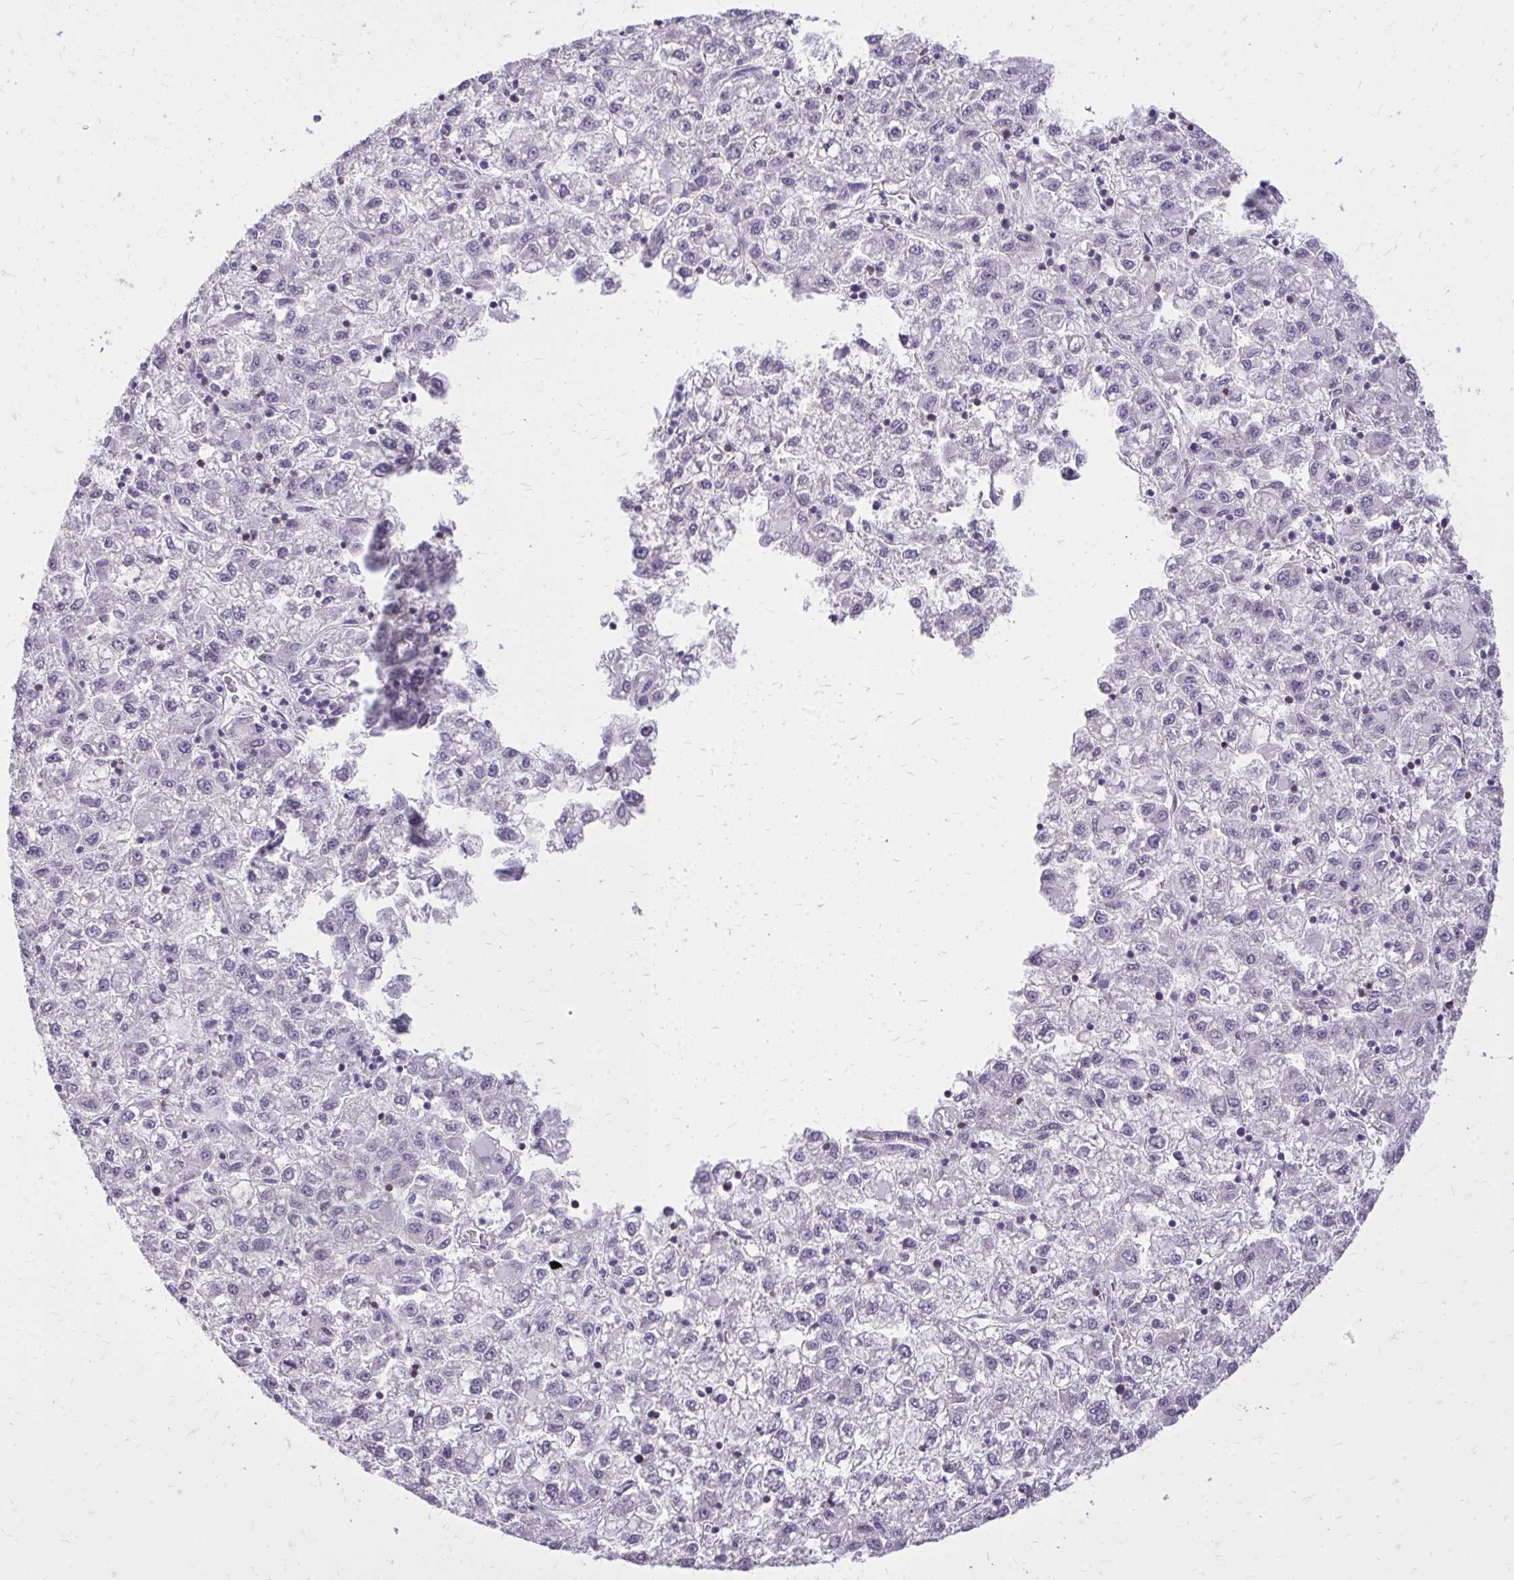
{"staining": {"intensity": "negative", "quantity": "none", "location": "none"}, "tissue": "liver cancer", "cell_type": "Tumor cells", "image_type": "cancer", "snomed": [{"axis": "morphology", "description": "Carcinoma, Hepatocellular, NOS"}, {"axis": "topography", "description": "Liver"}], "caption": "This is an immunohistochemistry photomicrograph of human liver cancer (hepatocellular carcinoma). There is no positivity in tumor cells.", "gene": "AKAP5", "patient": {"sex": "male", "age": 40}}